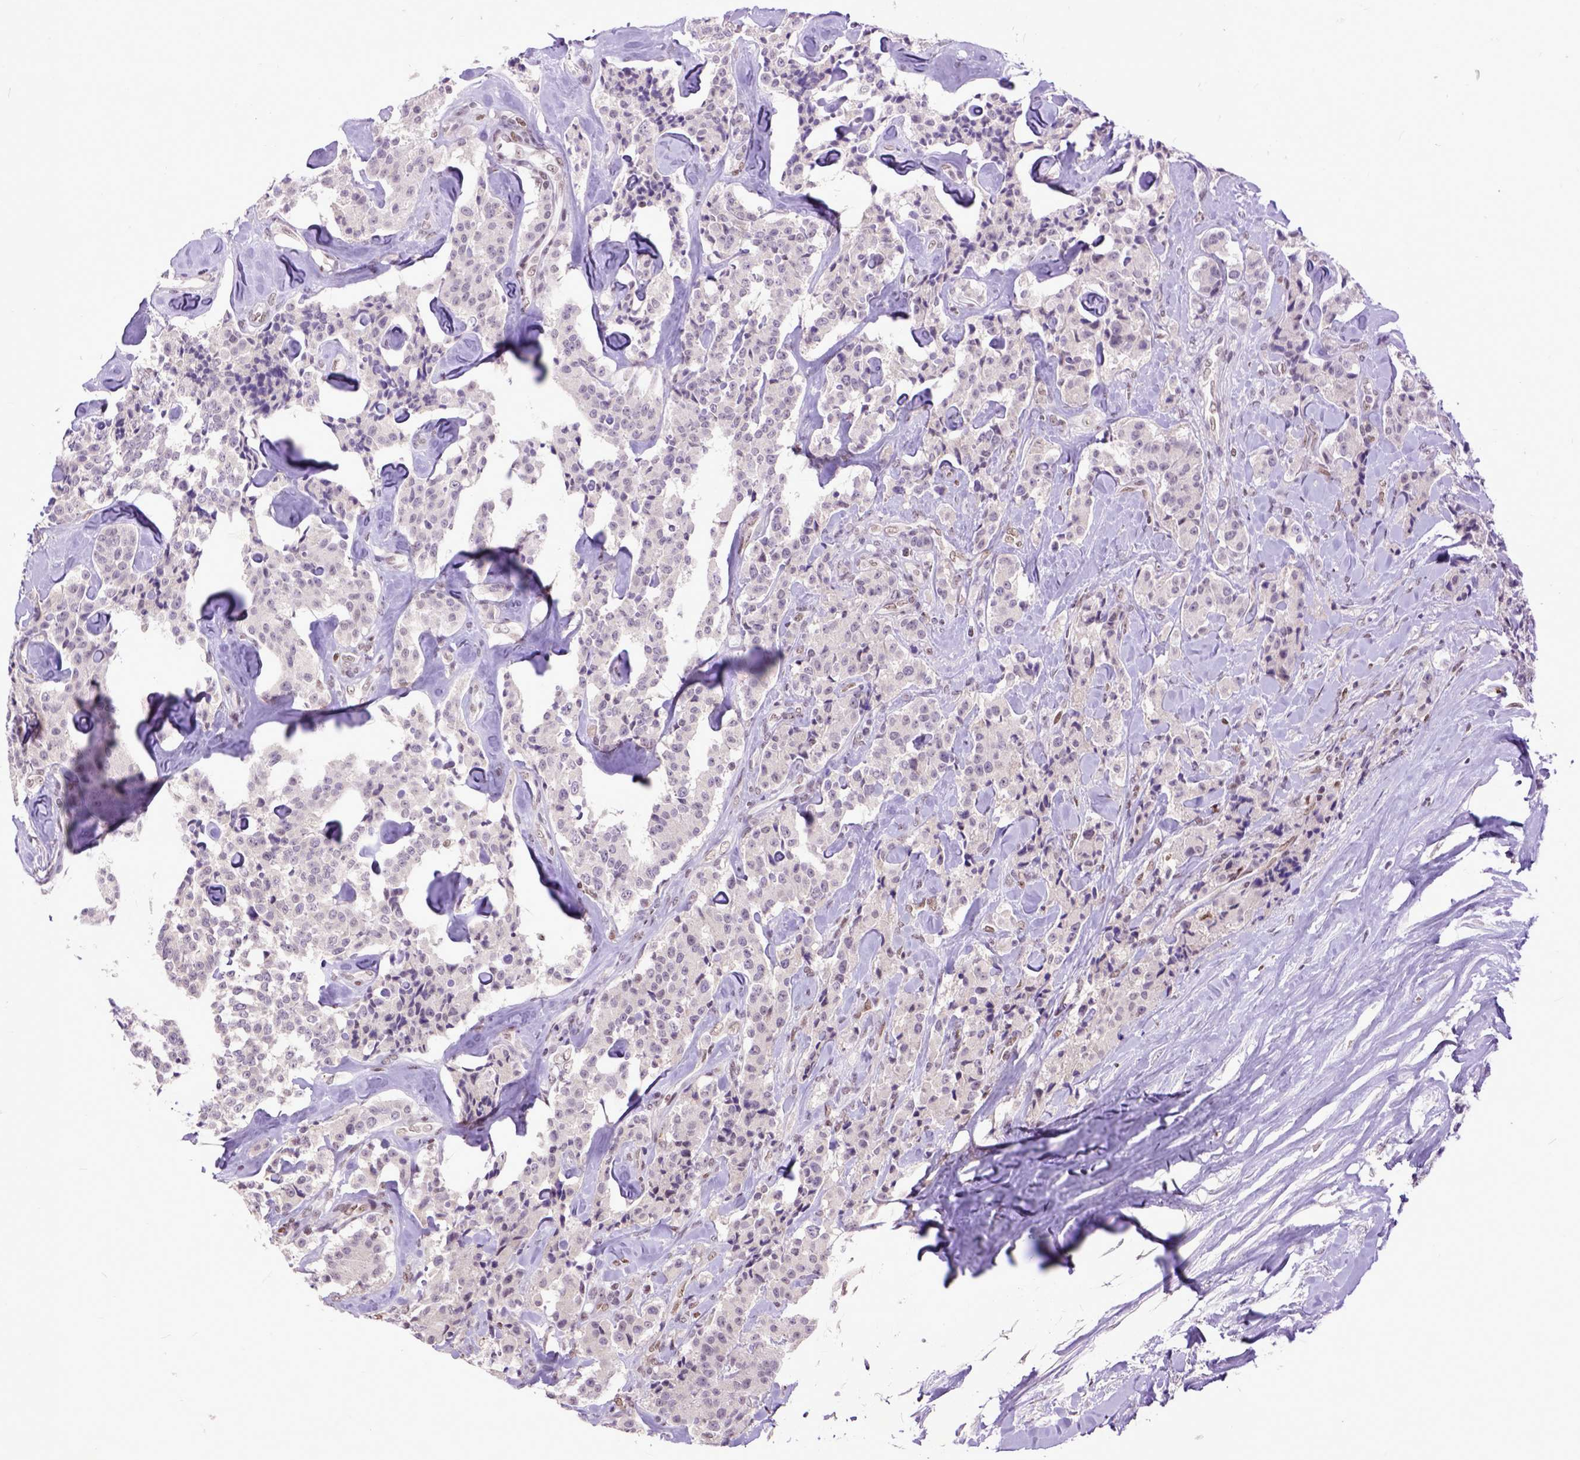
{"staining": {"intensity": "negative", "quantity": "none", "location": "none"}, "tissue": "carcinoid", "cell_type": "Tumor cells", "image_type": "cancer", "snomed": [{"axis": "morphology", "description": "Carcinoid, malignant, NOS"}, {"axis": "topography", "description": "Pancreas"}], "caption": "A high-resolution histopathology image shows IHC staining of carcinoid, which displays no significant positivity in tumor cells. Brightfield microscopy of IHC stained with DAB (3,3'-diaminobenzidine) (brown) and hematoxylin (blue), captured at high magnification.", "gene": "RCC2", "patient": {"sex": "male", "age": 41}}